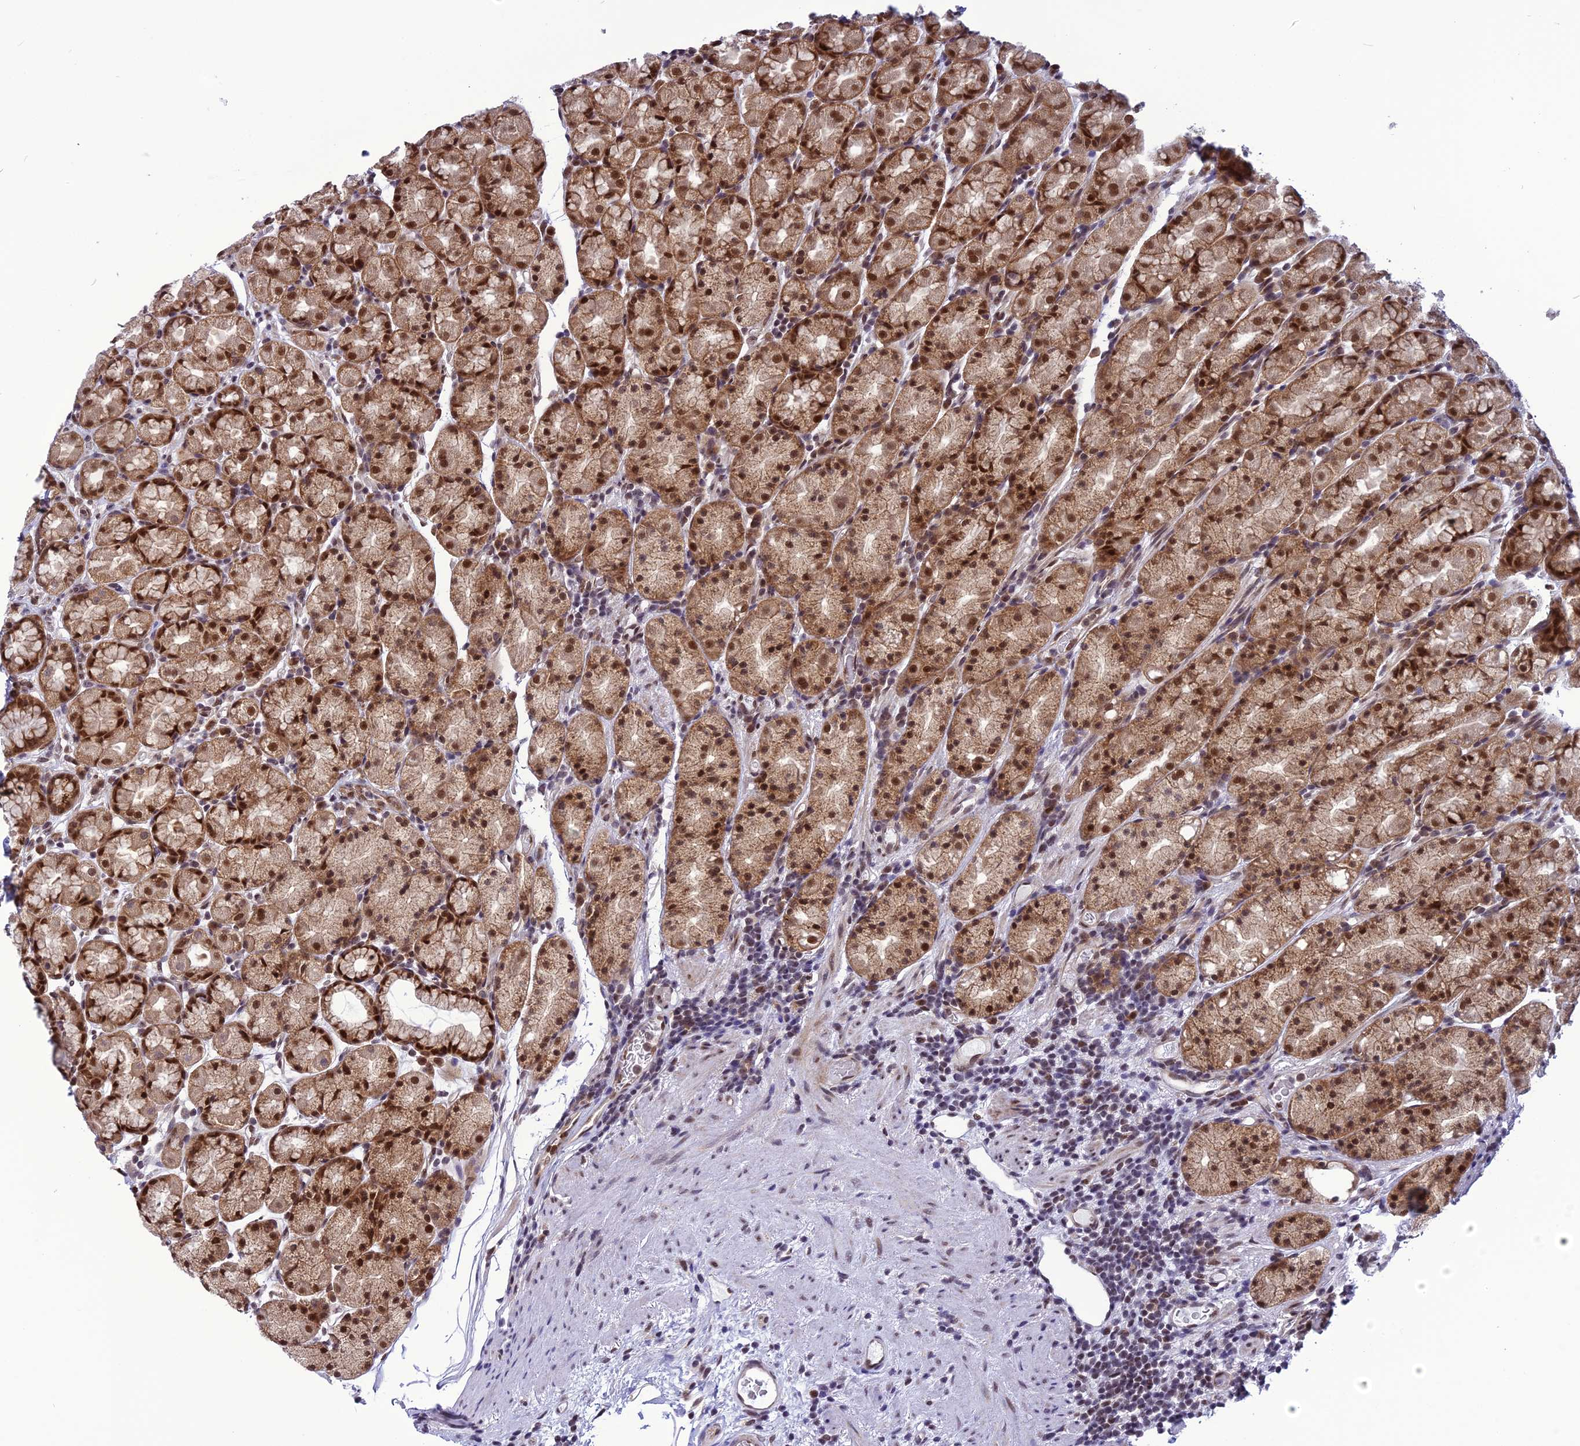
{"staining": {"intensity": "strong", "quantity": ">75%", "location": "cytoplasmic/membranous,nuclear"}, "tissue": "stomach", "cell_type": "Glandular cells", "image_type": "normal", "snomed": [{"axis": "morphology", "description": "Normal tissue, NOS"}, {"axis": "topography", "description": "Stomach, upper"}, {"axis": "topography", "description": "Stomach, lower"}, {"axis": "topography", "description": "Small intestine"}], "caption": "Stomach stained with a brown dye displays strong cytoplasmic/membranous,nuclear positive positivity in about >75% of glandular cells.", "gene": "RTRAF", "patient": {"sex": "male", "age": 68}}